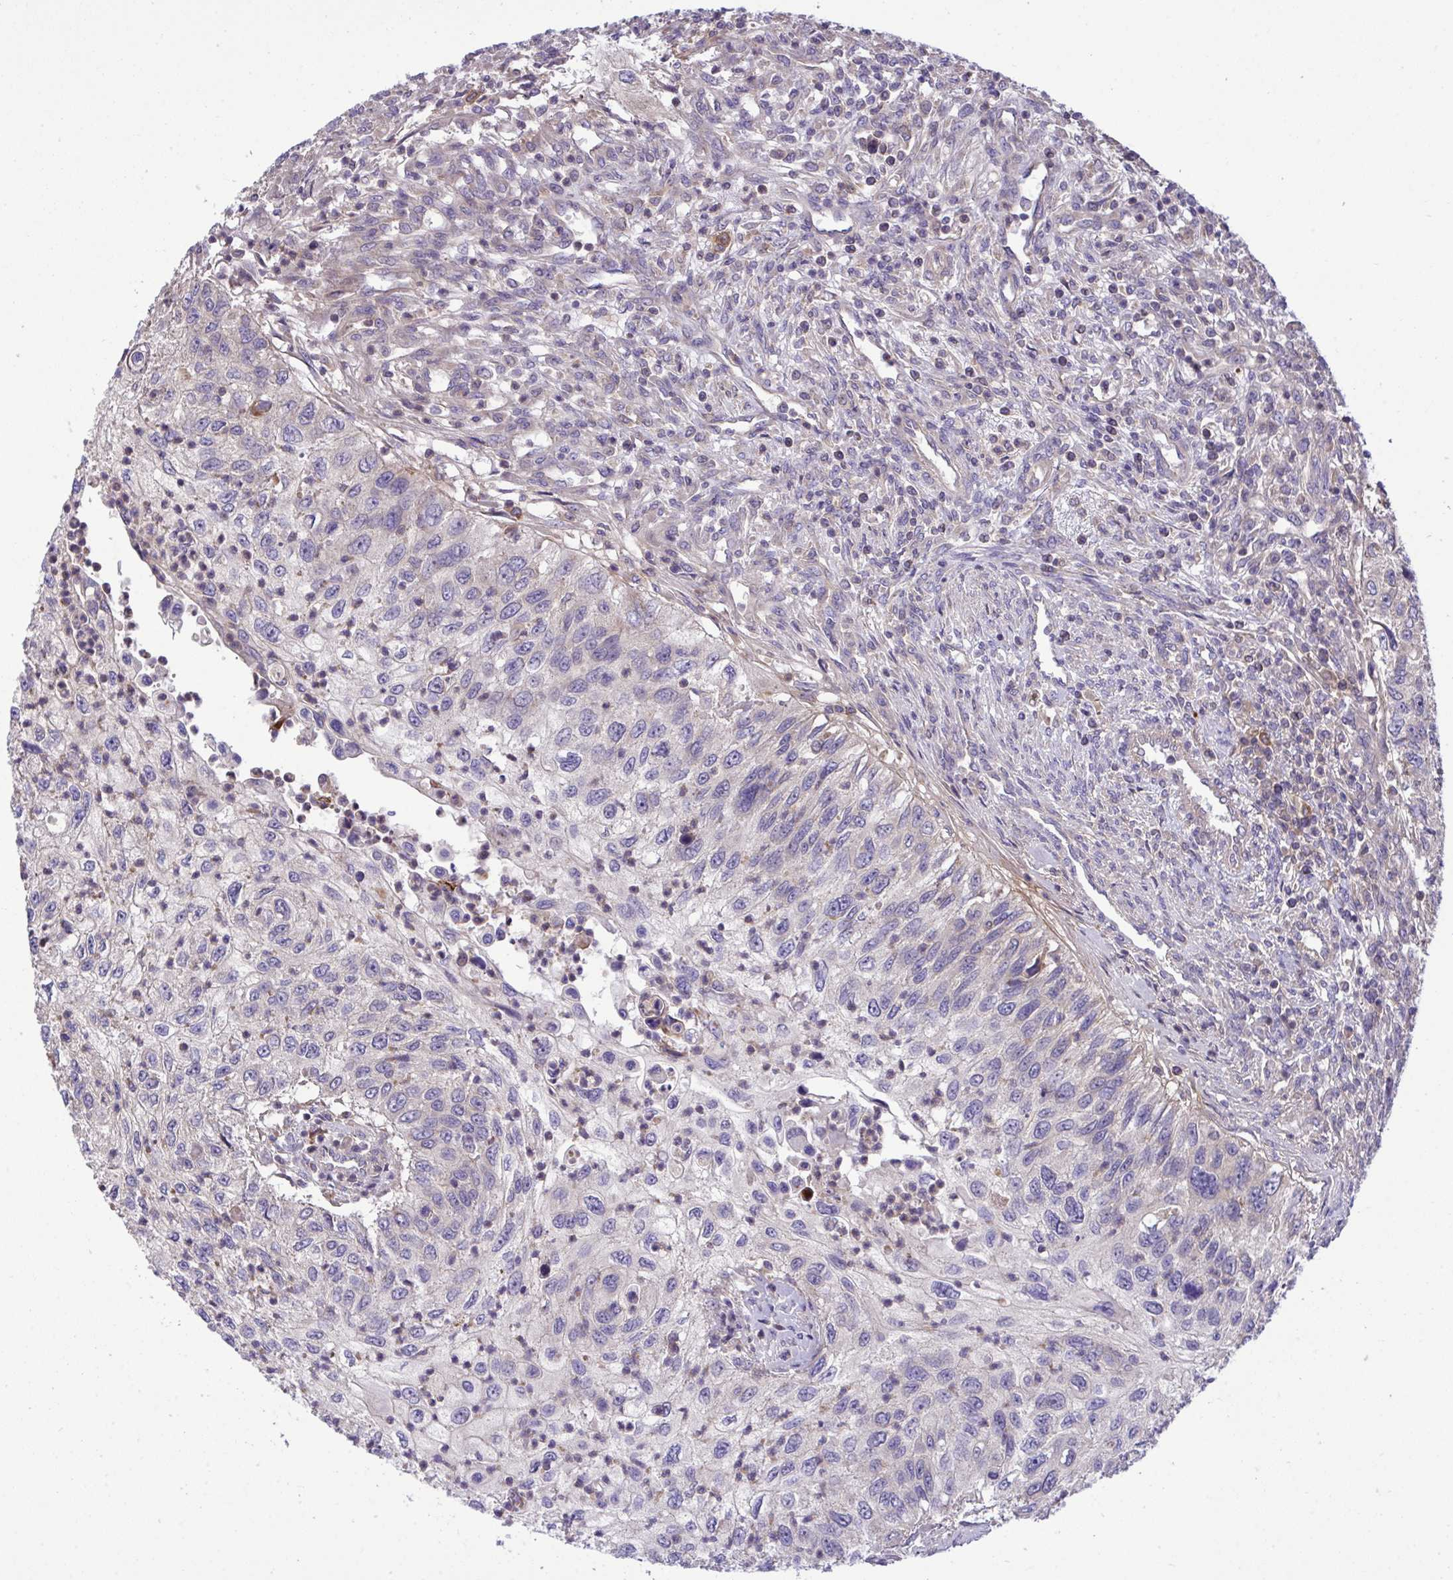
{"staining": {"intensity": "negative", "quantity": "none", "location": "none"}, "tissue": "urothelial cancer", "cell_type": "Tumor cells", "image_type": "cancer", "snomed": [{"axis": "morphology", "description": "Urothelial carcinoma, High grade"}, {"axis": "topography", "description": "Urinary bladder"}], "caption": "This photomicrograph is of urothelial carcinoma (high-grade) stained with immunohistochemistry to label a protein in brown with the nuclei are counter-stained blue. There is no staining in tumor cells.", "gene": "GRB14", "patient": {"sex": "female", "age": 60}}